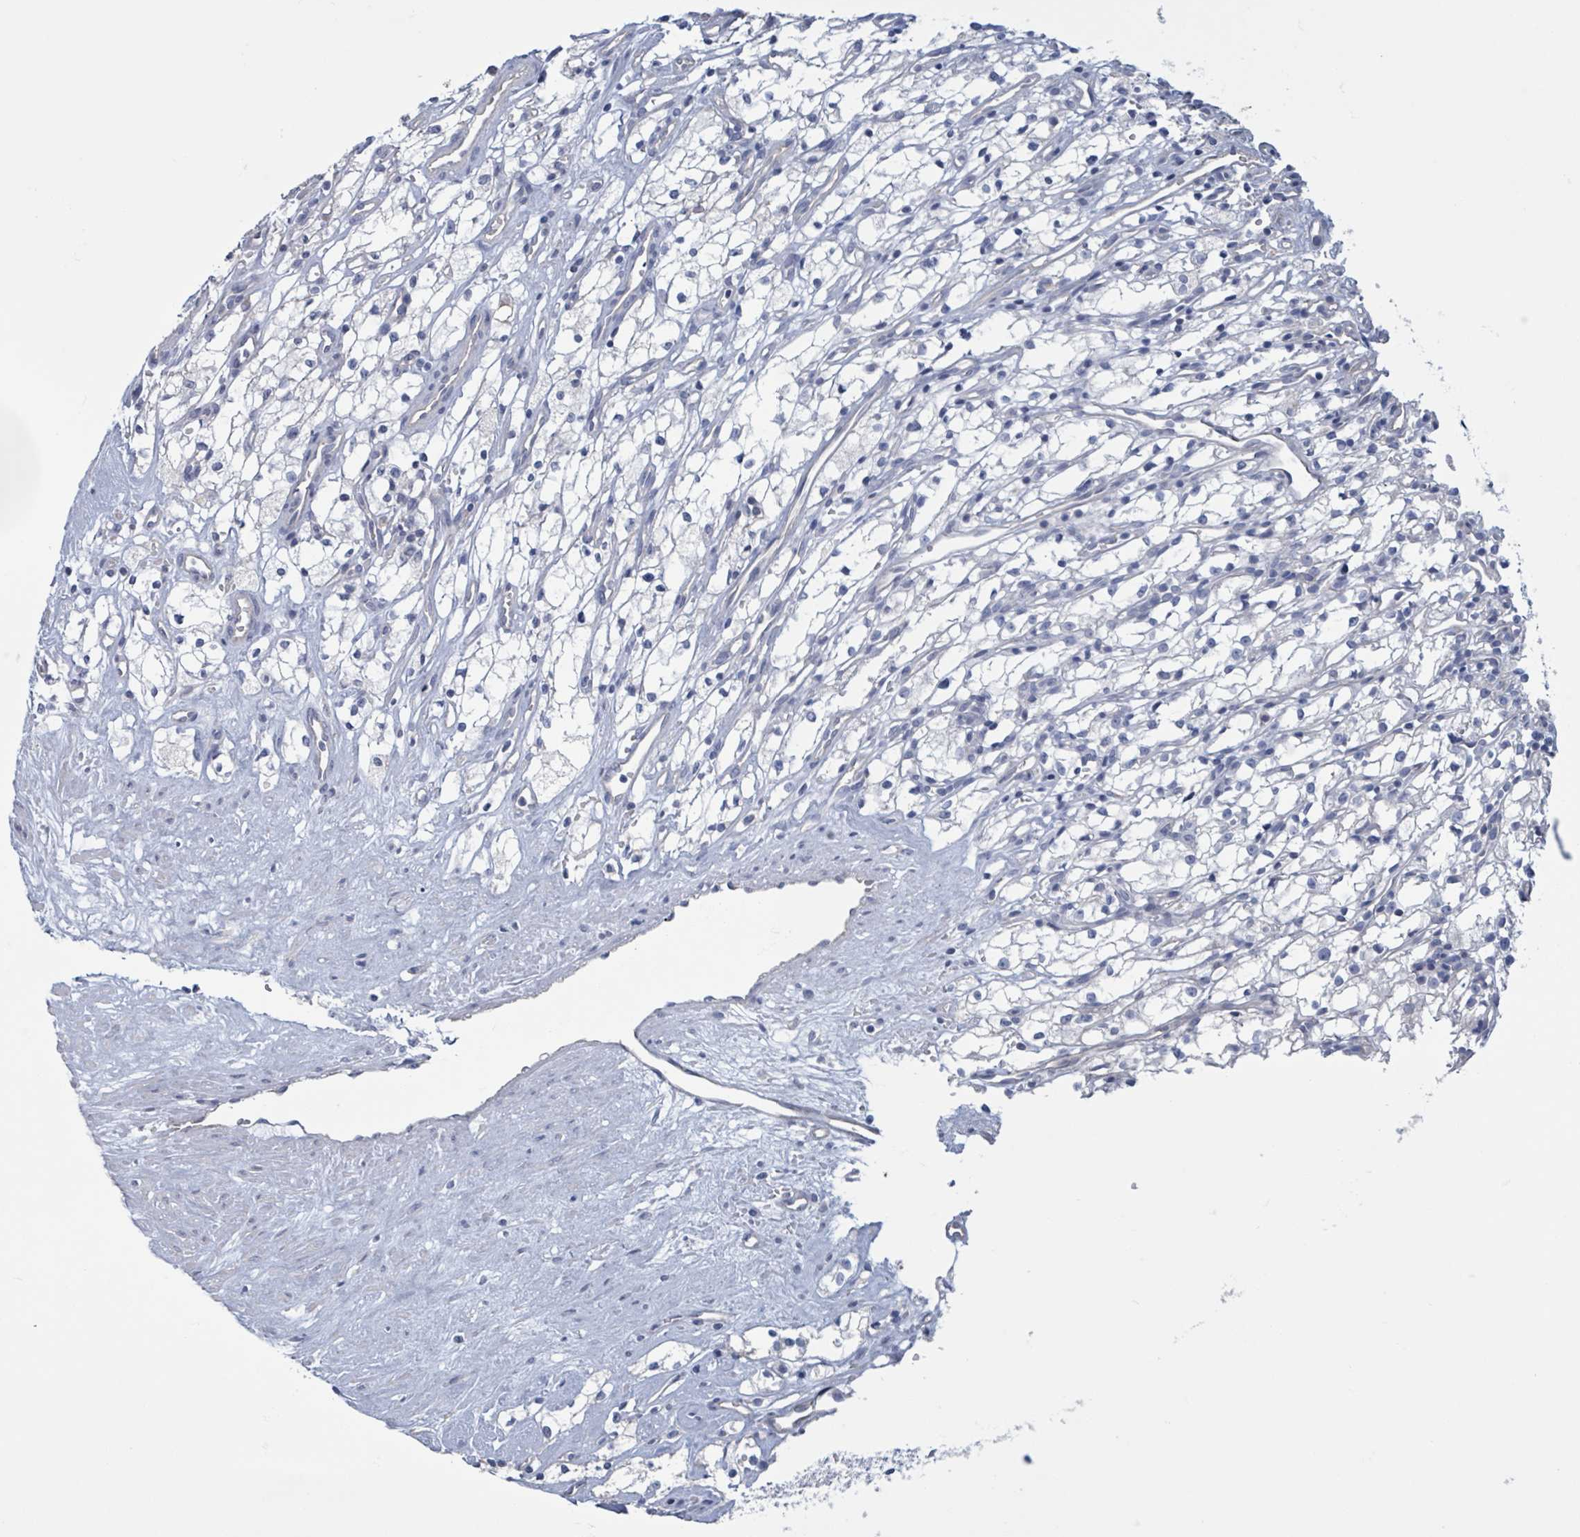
{"staining": {"intensity": "negative", "quantity": "none", "location": "none"}, "tissue": "renal cancer", "cell_type": "Tumor cells", "image_type": "cancer", "snomed": [{"axis": "morphology", "description": "Adenocarcinoma, NOS"}, {"axis": "topography", "description": "Kidney"}], "caption": "IHC of human renal cancer (adenocarcinoma) reveals no expression in tumor cells.", "gene": "CT45A5", "patient": {"sex": "male", "age": 59}}